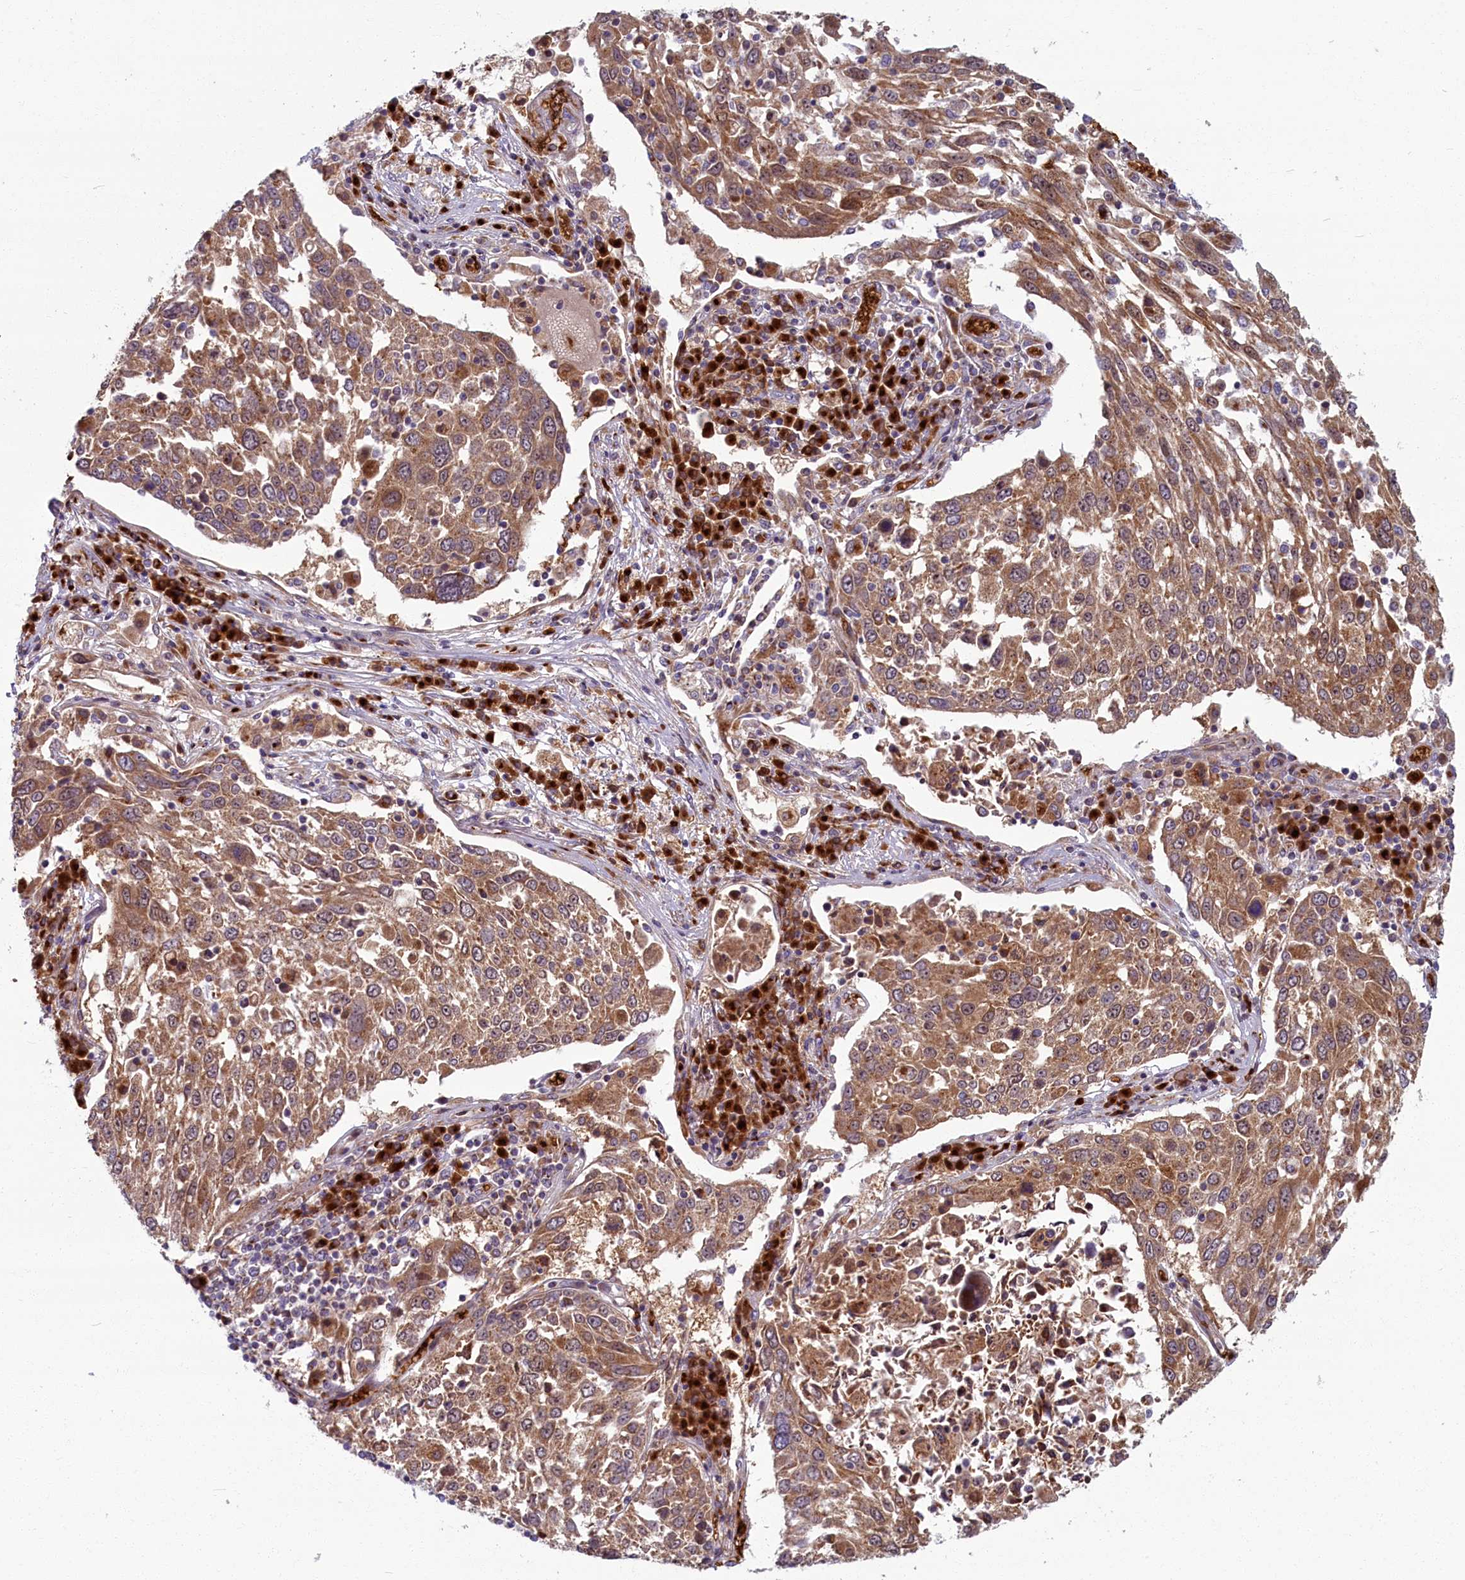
{"staining": {"intensity": "moderate", "quantity": ">75%", "location": "cytoplasmic/membranous"}, "tissue": "lung cancer", "cell_type": "Tumor cells", "image_type": "cancer", "snomed": [{"axis": "morphology", "description": "Squamous cell carcinoma, NOS"}, {"axis": "topography", "description": "Lung"}], "caption": "A high-resolution histopathology image shows immunohistochemistry staining of lung cancer, which exhibits moderate cytoplasmic/membranous staining in approximately >75% of tumor cells.", "gene": "BLVRB", "patient": {"sex": "male", "age": 65}}